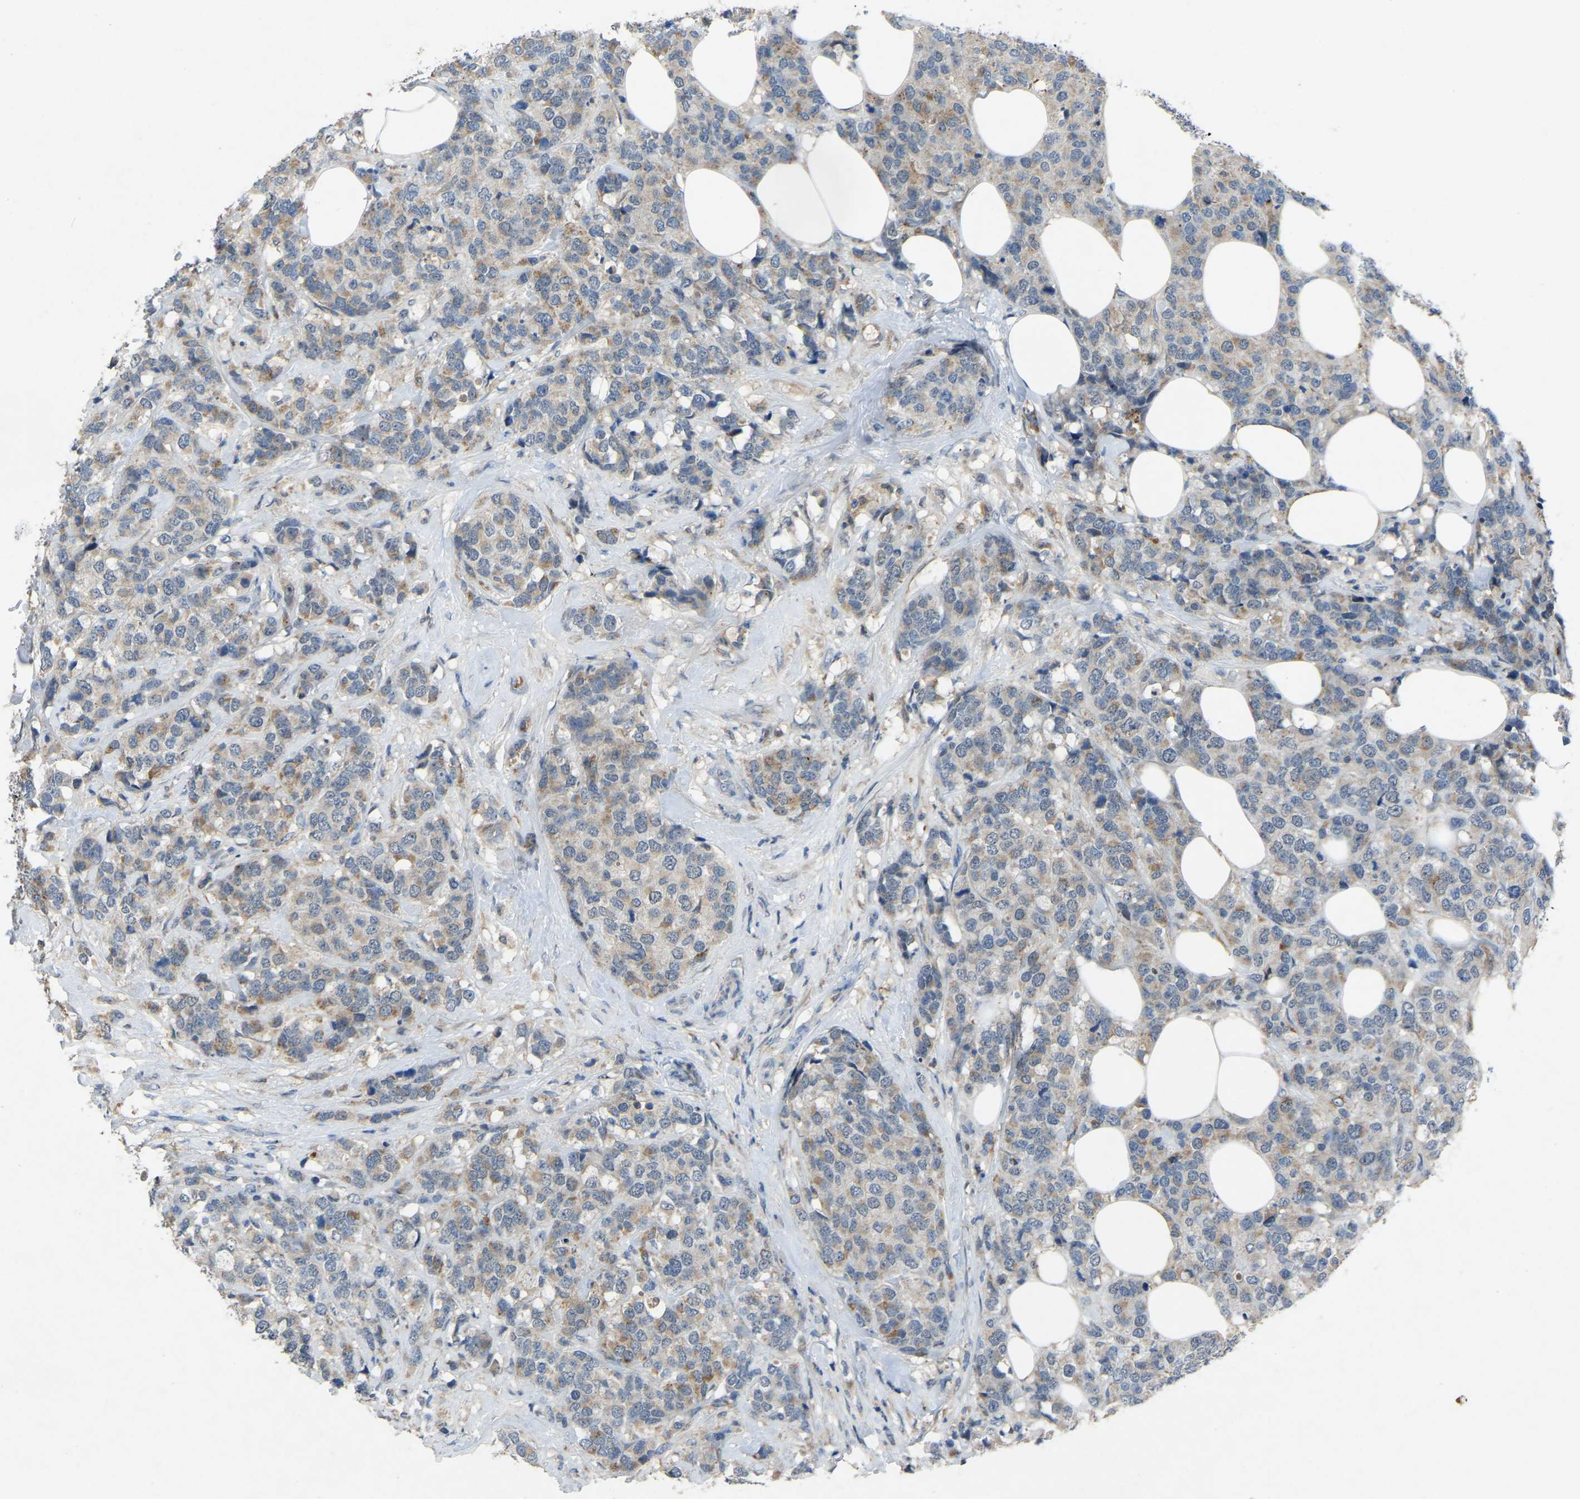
{"staining": {"intensity": "weak", "quantity": "25%-75%", "location": "cytoplasmic/membranous"}, "tissue": "breast cancer", "cell_type": "Tumor cells", "image_type": "cancer", "snomed": [{"axis": "morphology", "description": "Lobular carcinoma"}, {"axis": "topography", "description": "Breast"}], "caption": "Tumor cells reveal low levels of weak cytoplasmic/membranous staining in about 25%-75% of cells in lobular carcinoma (breast). Nuclei are stained in blue.", "gene": "FHIT", "patient": {"sex": "female", "age": 59}}